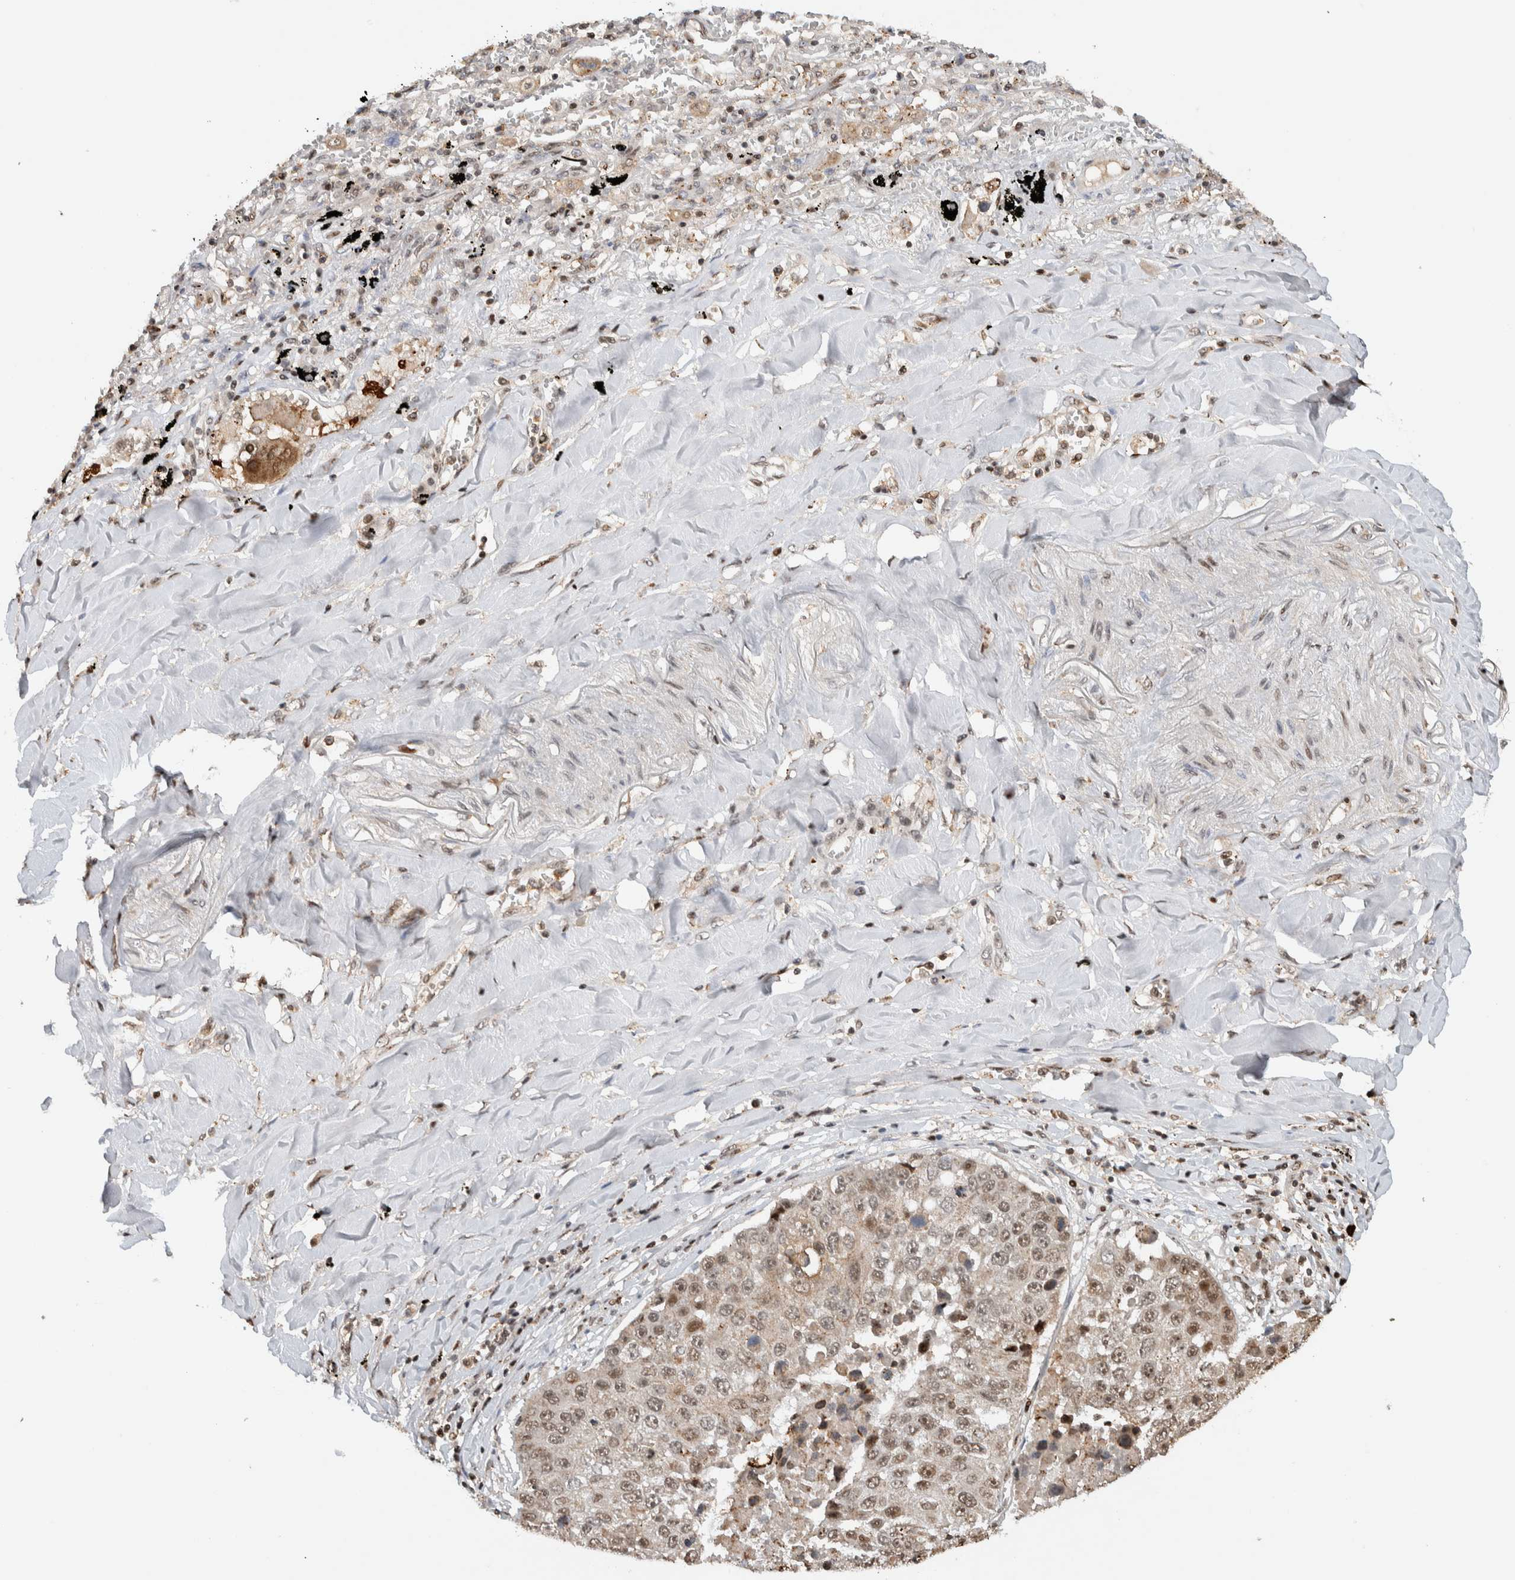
{"staining": {"intensity": "weak", "quantity": "25%-75%", "location": "nuclear"}, "tissue": "lung cancer", "cell_type": "Tumor cells", "image_type": "cancer", "snomed": [{"axis": "morphology", "description": "Squamous cell carcinoma, NOS"}, {"axis": "topography", "description": "Lung"}], "caption": "Protein analysis of lung cancer tissue shows weak nuclear positivity in about 25%-75% of tumor cells.", "gene": "ZNF521", "patient": {"sex": "male", "age": 61}}